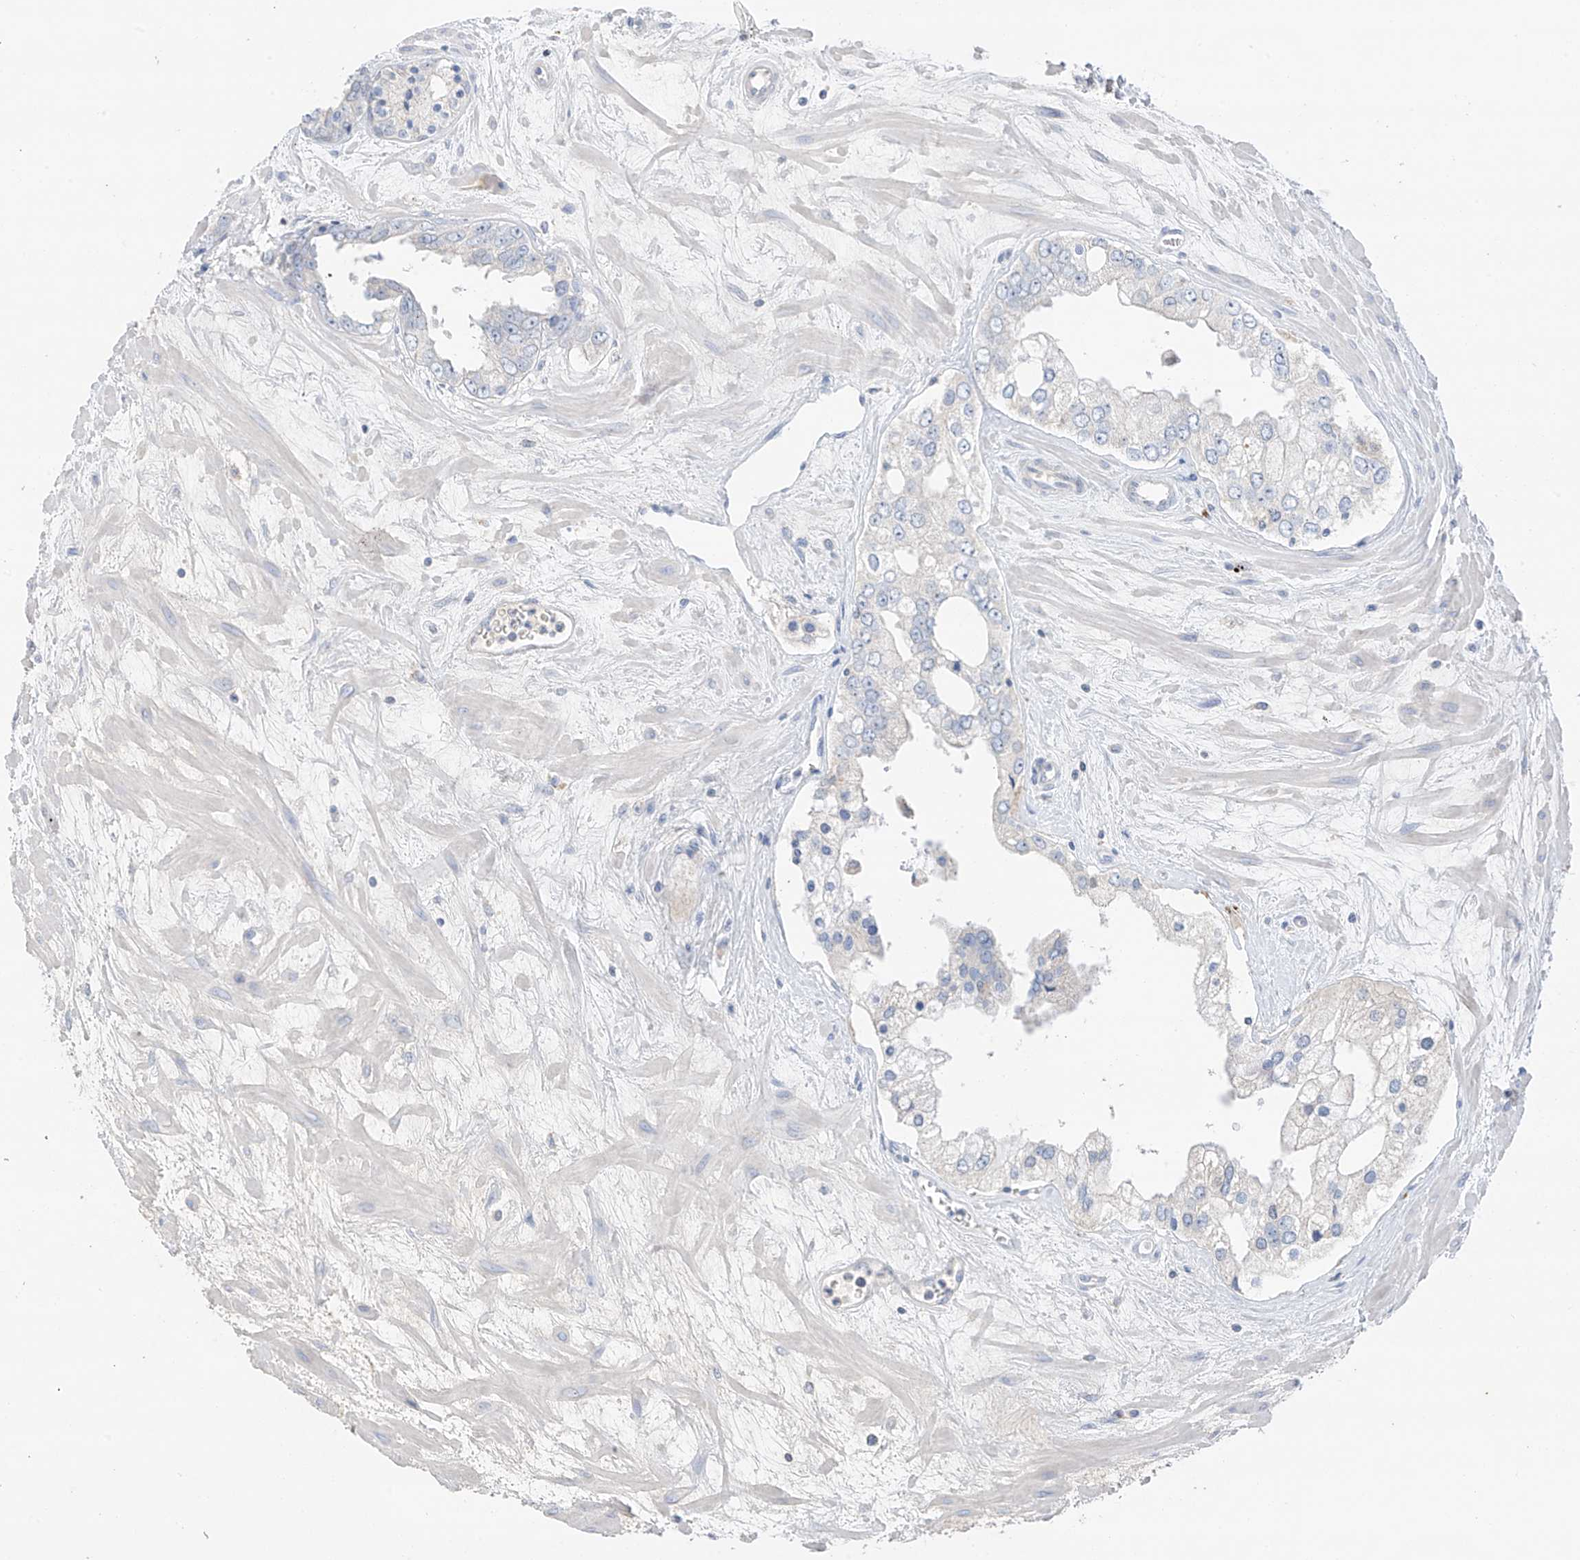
{"staining": {"intensity": "negative", "quantity": "none", "location": "none"}, "tissue": "prostate cancer", "cell_type": "Tumor cells", "image_type": "cancer", "snomed": [{"axis": "morphology", "description": "Adenocarcinoma, High grade"}, {"axis": "topography", "description": "Prostate"}], "caption": "Immunohistochemistry (IHC) photomicrograph of prostate cancer (high-grade adenocarcinoma) stained for a protein (brown), which demonstrates no staining in tumor cells. Nuclei are stained in blue.", "gene": "CAPN13", "patient": {"sex": "male", "age": 66}}